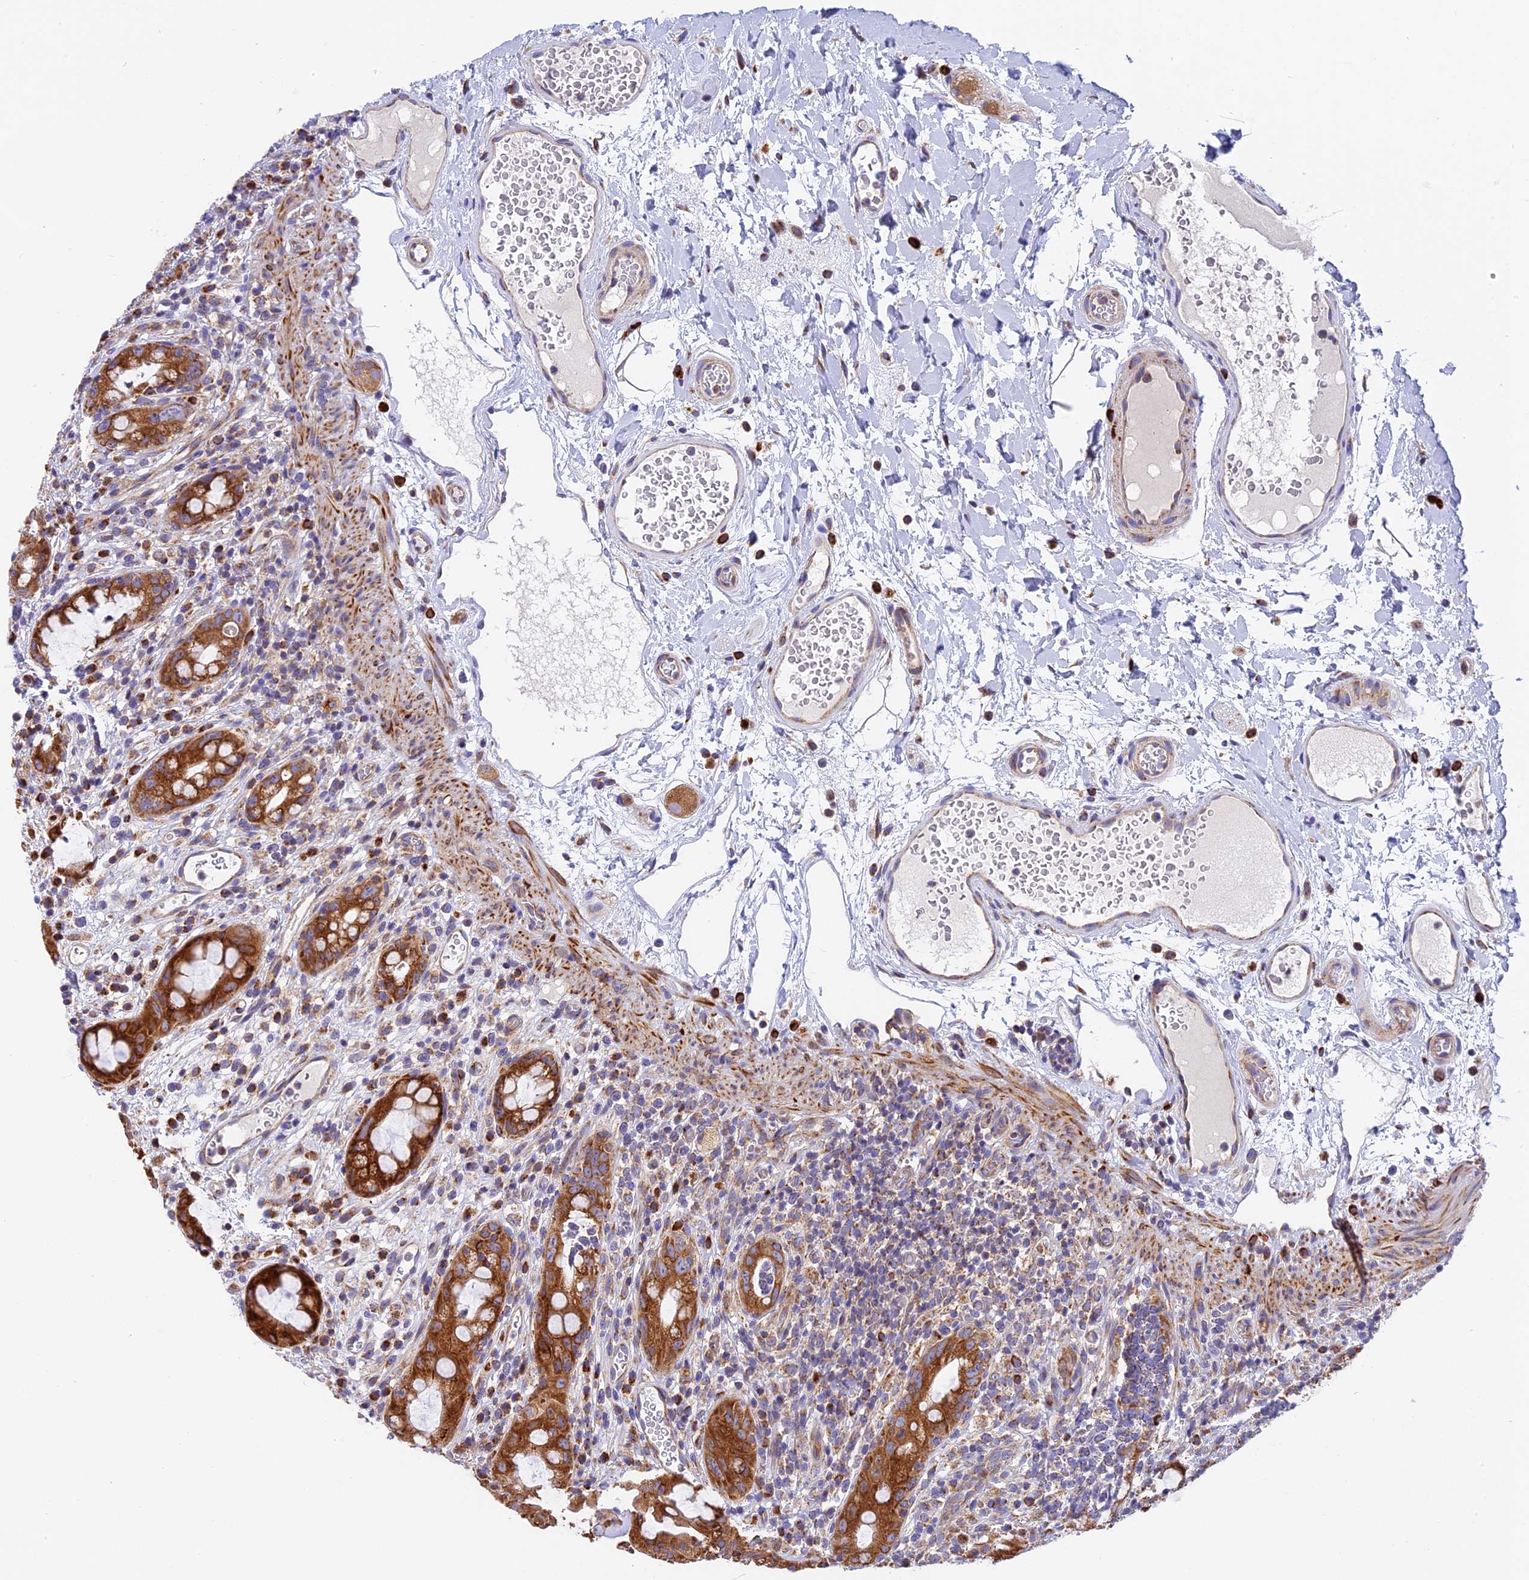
{"staining": {"intensity": "strong", "quantity": ">75%", "location": "cytoplasmic/membranous"}, "tissue": "rectum", "cell_type": "Glandular cells", "image_type": "normal", "snomed": [{"axis": "morphology", "description": "Normal tissue, NOS"}, {"axis": "topography", "description": "Rectum"}], "caption": "A brown stain labels strong cytoplasmic/membranous expression of a protein in glandular cells of unremarkable human rectum.", "gene": "MRAS", "patient": {"sex": "female", "age": 57}}